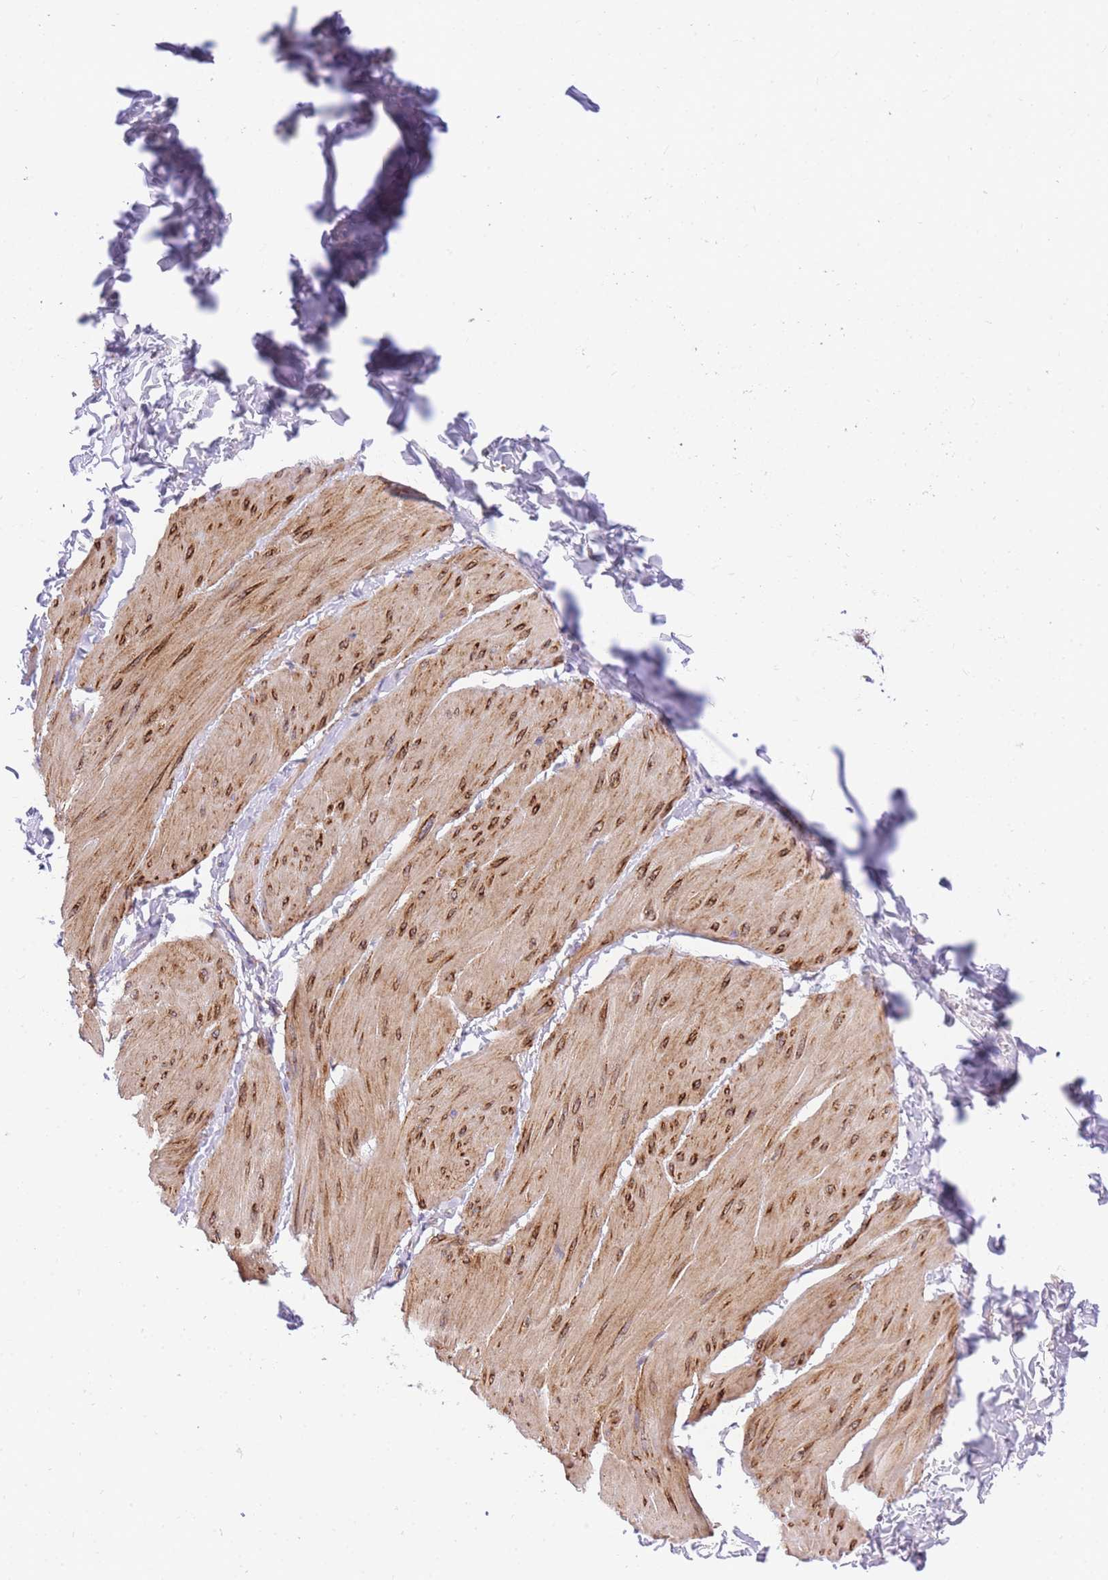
{"staining": {"intensity": "moderate", "quantity": "25%-75%", "location": "cytoplasmic/membranous,nuclear"}, "tissue": "smooth muscle", "cell_type": "Smooth muscle cells", "image_type": "normal", "snomed": [{"axis": "morphology", "description": "Urothelial carcinoma, High grade"}, {"axis": "topography", "description": "Urinary bladder"}], "caption": "DAB immunohistochemical staining of unremarkable human smooth muscle demonstrates moderate cytoplasmic/membranous,nuclear protein expression in approximately 25%-75% of smooth muscle cells. Using DAB (3,3'-diaminobenzidine) (brown) and hematoxylin (blue) stains, captured at high magnification using brightfield microscopy.", "gene": "S100PBP", "patient": {"sex": "male", "age": 46}}